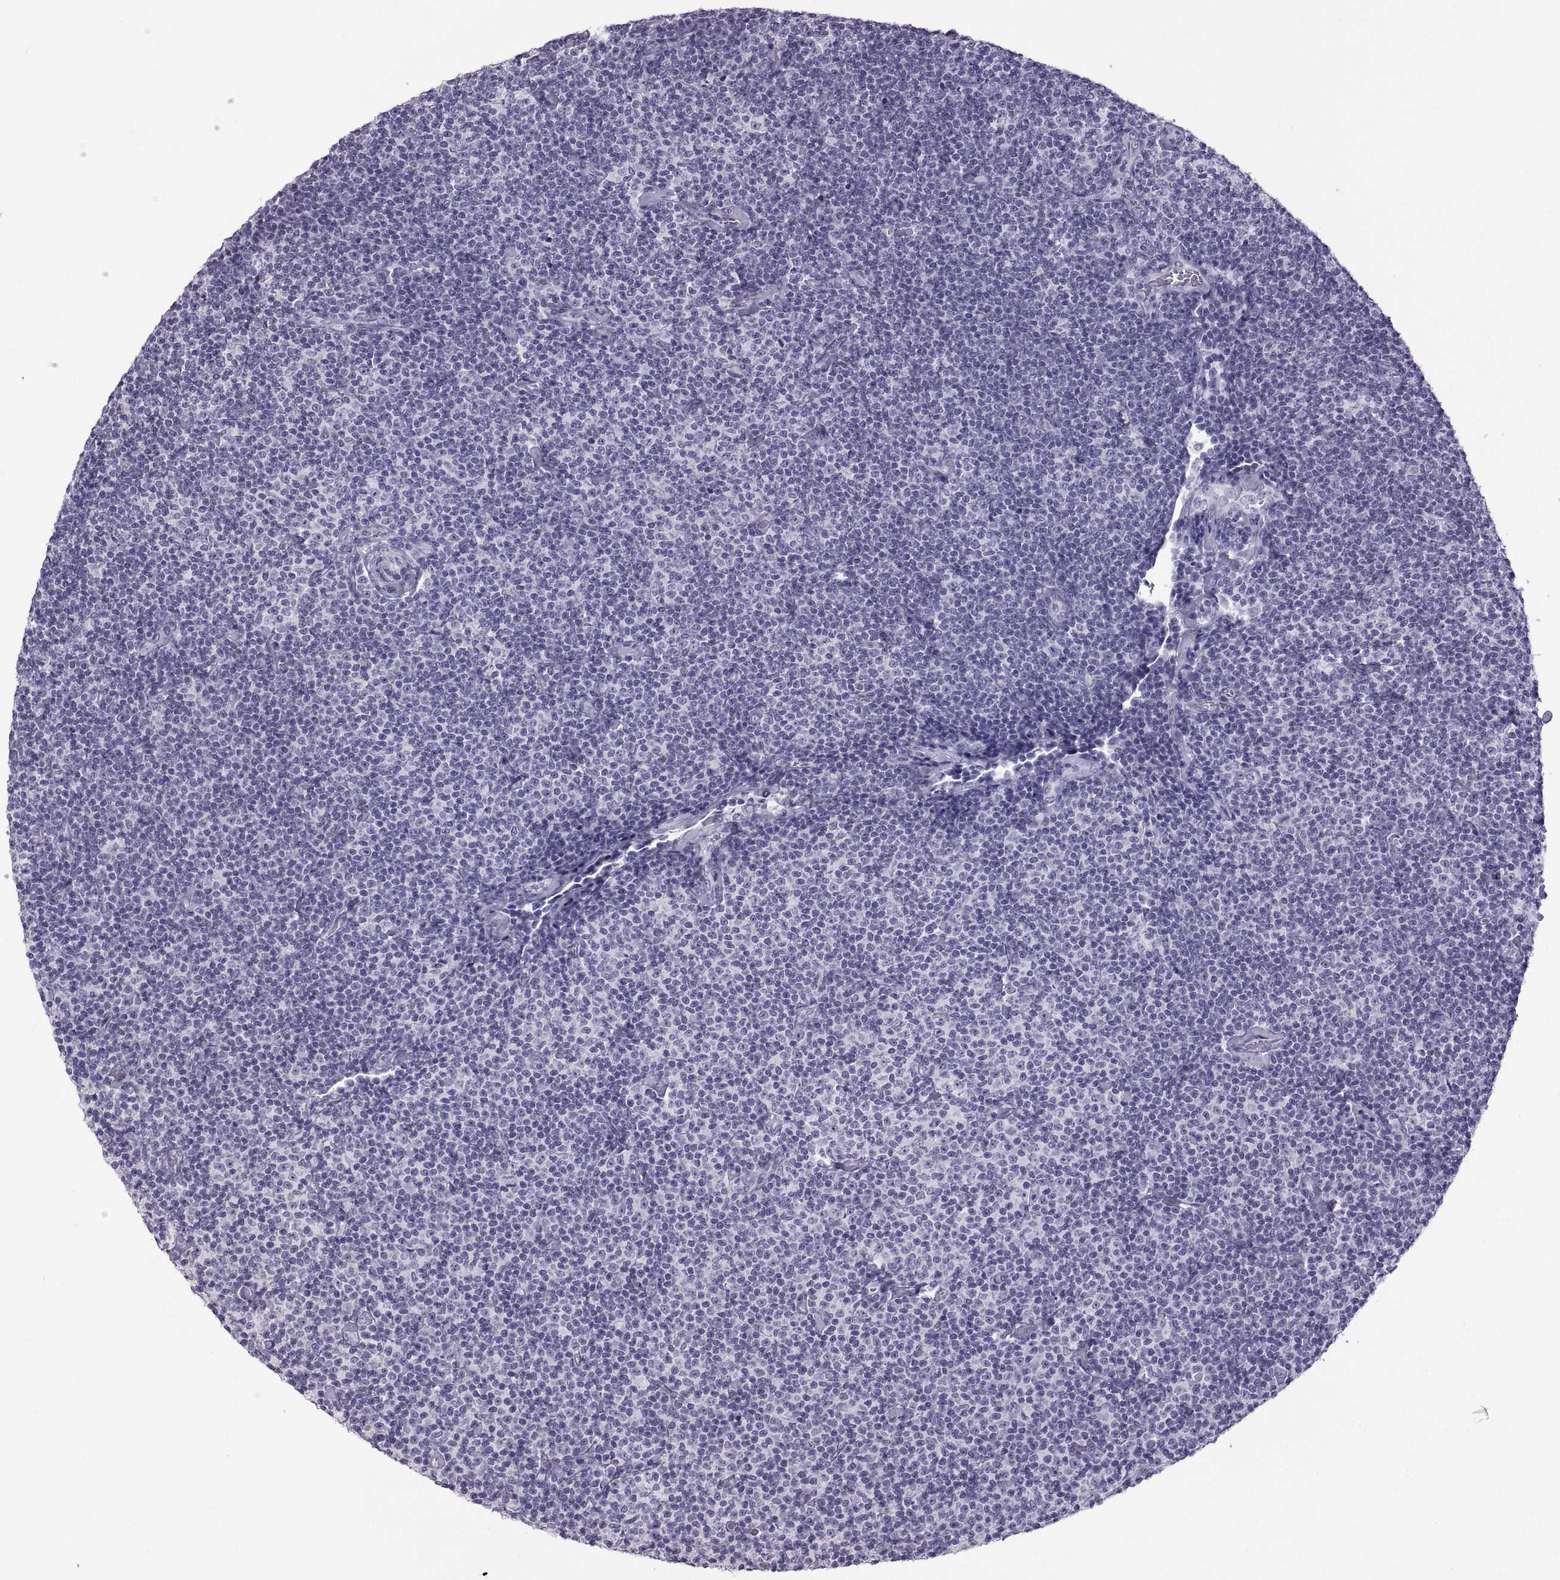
{"staining": {"intensity": "negative", "quantity": "none", "location": "none"}, "tissue": "lymphoma", "cell_type": "Tumor cells", "image_type": "cancer", "snomed": [{"axis": "morphology", "description": "Malignant lymphoma, non-Hodgkin's type, Low grade"}, {"axis": "topography", "description": "Lymph node"}], "caption": "A high-resolution histopathology image shows immunohistochemistry staining of low-grade malignant lymphoma, non-Hodgkin's type, which exhibits no significant expression in tumor cells. (DAB immunohistochemistry visualized using brightfield microscopy, high magnification).", "gene": "RDM1", "patient": {"sex": "male", "age": 81}}